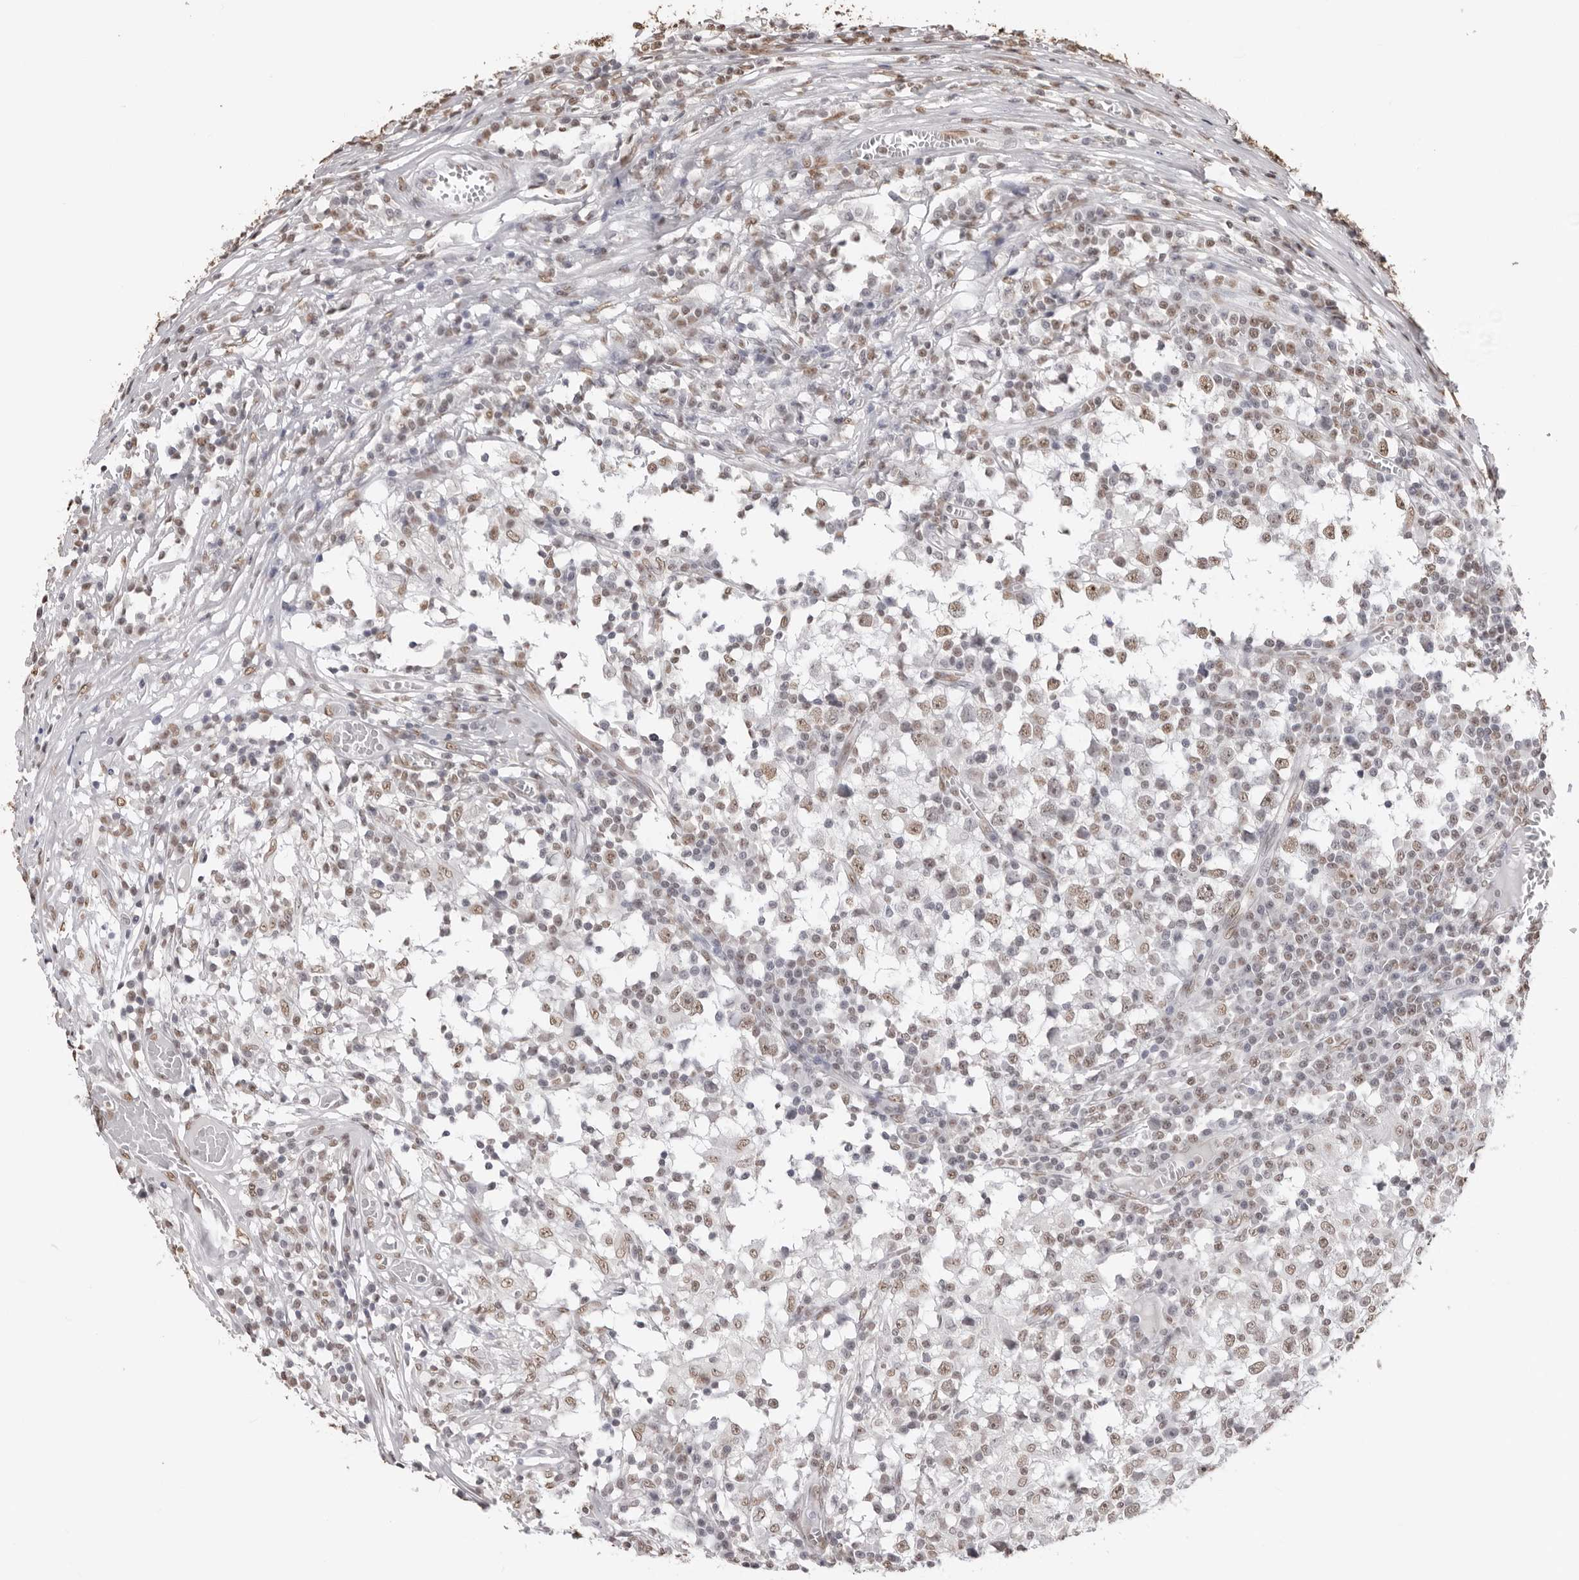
{"staining": {"intensity": "weak", "quantity": ">75%", "location": "nuclear"}, "tissue": "testis cancer", "cell_type": "Tumor cells", "image_type": "cancer", "snomed": [{"axis": "morphology", "description": "Seminoma, NOS"}, {"axis": "topography", "description": "Testis"}], "caption": "DAB immunohistochemical staining of human testis cancer (seminoma) displays weak nuclear protein positivity in about >75% of tumor cells. The protein of interest is shown in brown color, while the nuclei are stained blue.", "gene": "OLIG3", "patient": {"sex": "male", "age": 65}}